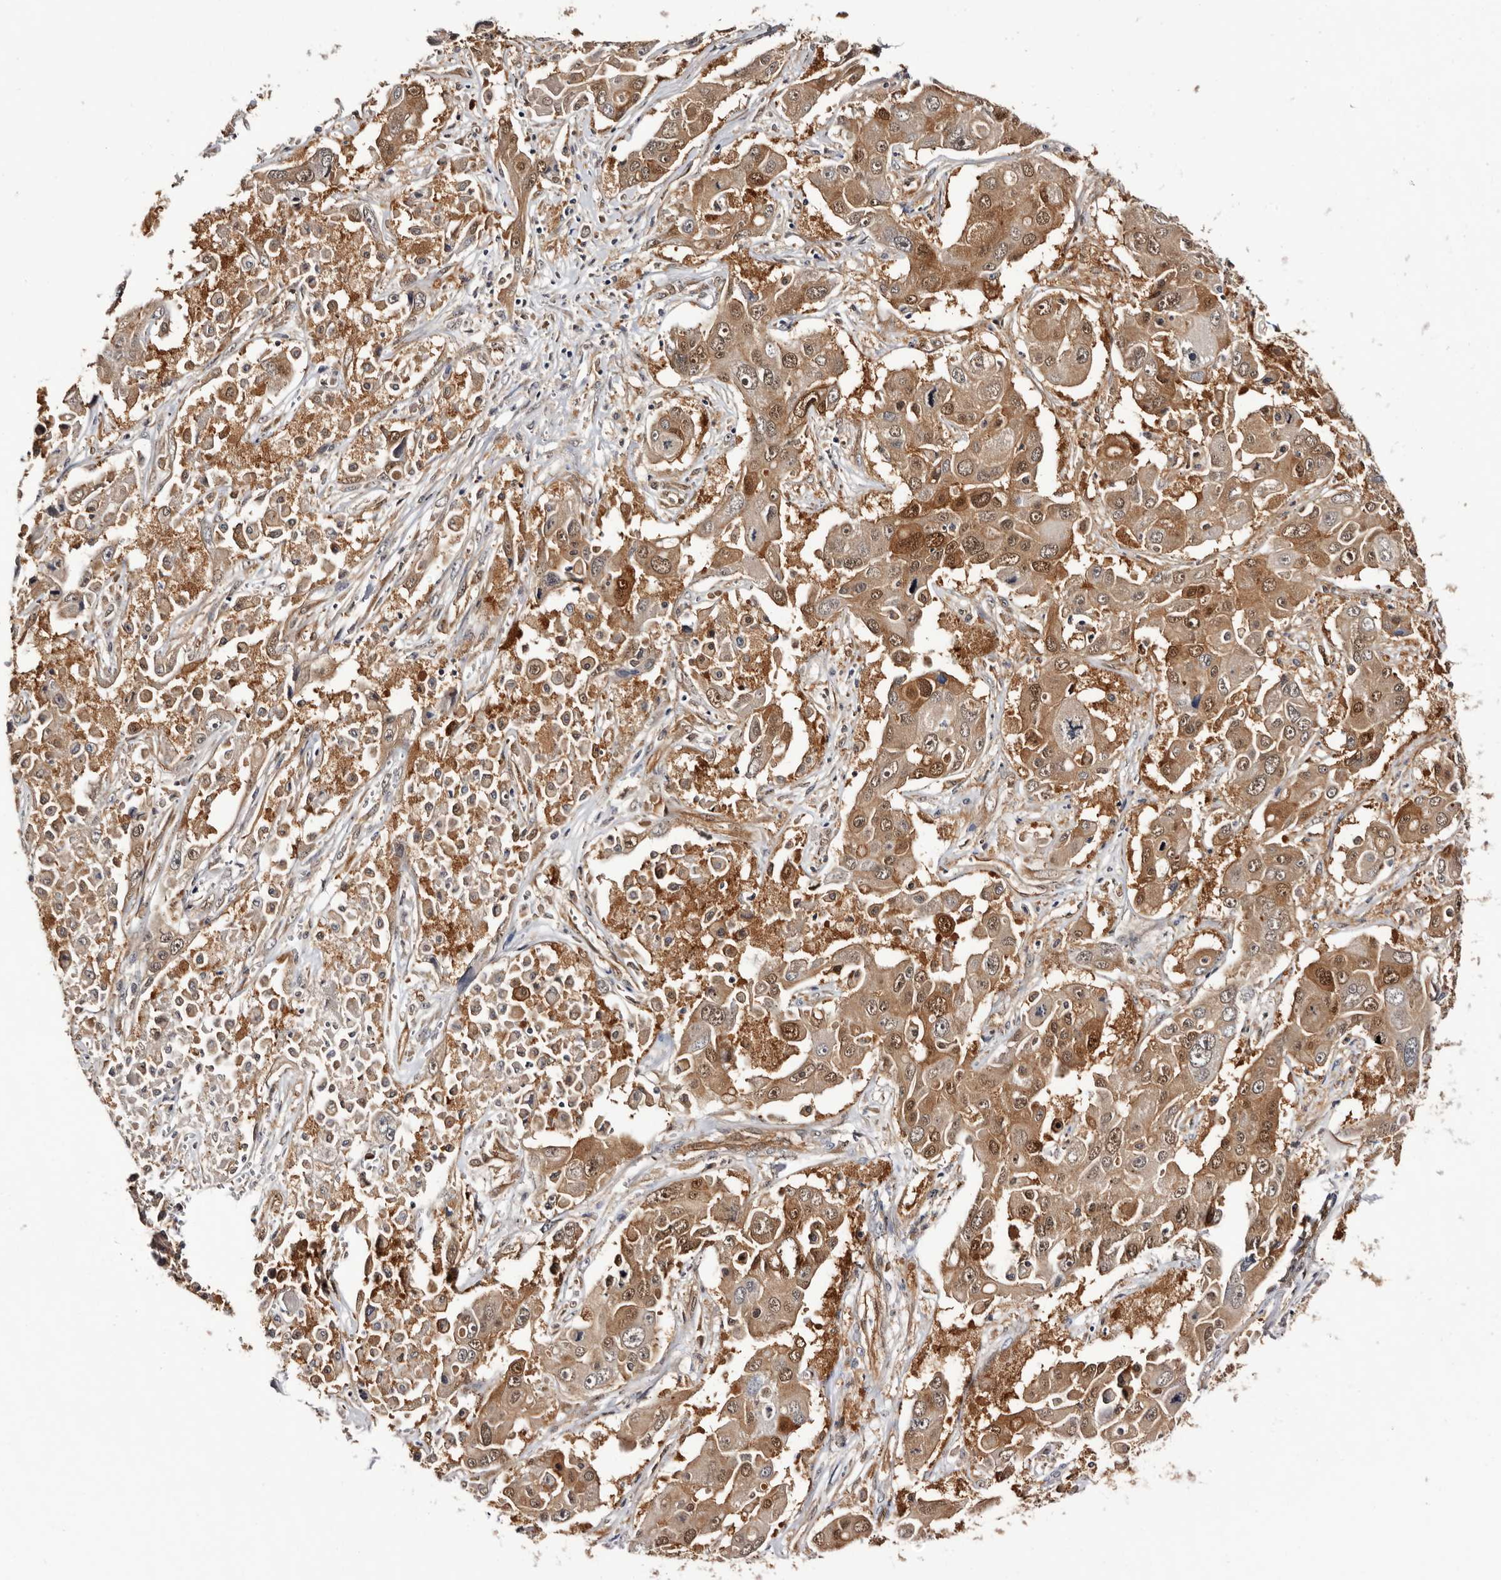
{"staining": {"intensity": "moderate", "quantity": ">75%", "location": "cytoplasmic/membranous,nuclear"}, "tissue": "liver cancer", "cell_type": "Tumor cells", "image_type": "cancer", "snomed": [{"axis": "morphology", "description": "Cholangiocarcinoma"}, {"axis": "topography", "description": "Liver"}], "caption": "DAB (3,3'-diaminobenzidine) immunohistochemical staining of human liver cancer exhibits moderate cytoplasmic/membranous and nuclear protein staining in about >75% of tumor cells.", "gene": "TP53I3", "patient": {"sex": "male", "age": 67}}